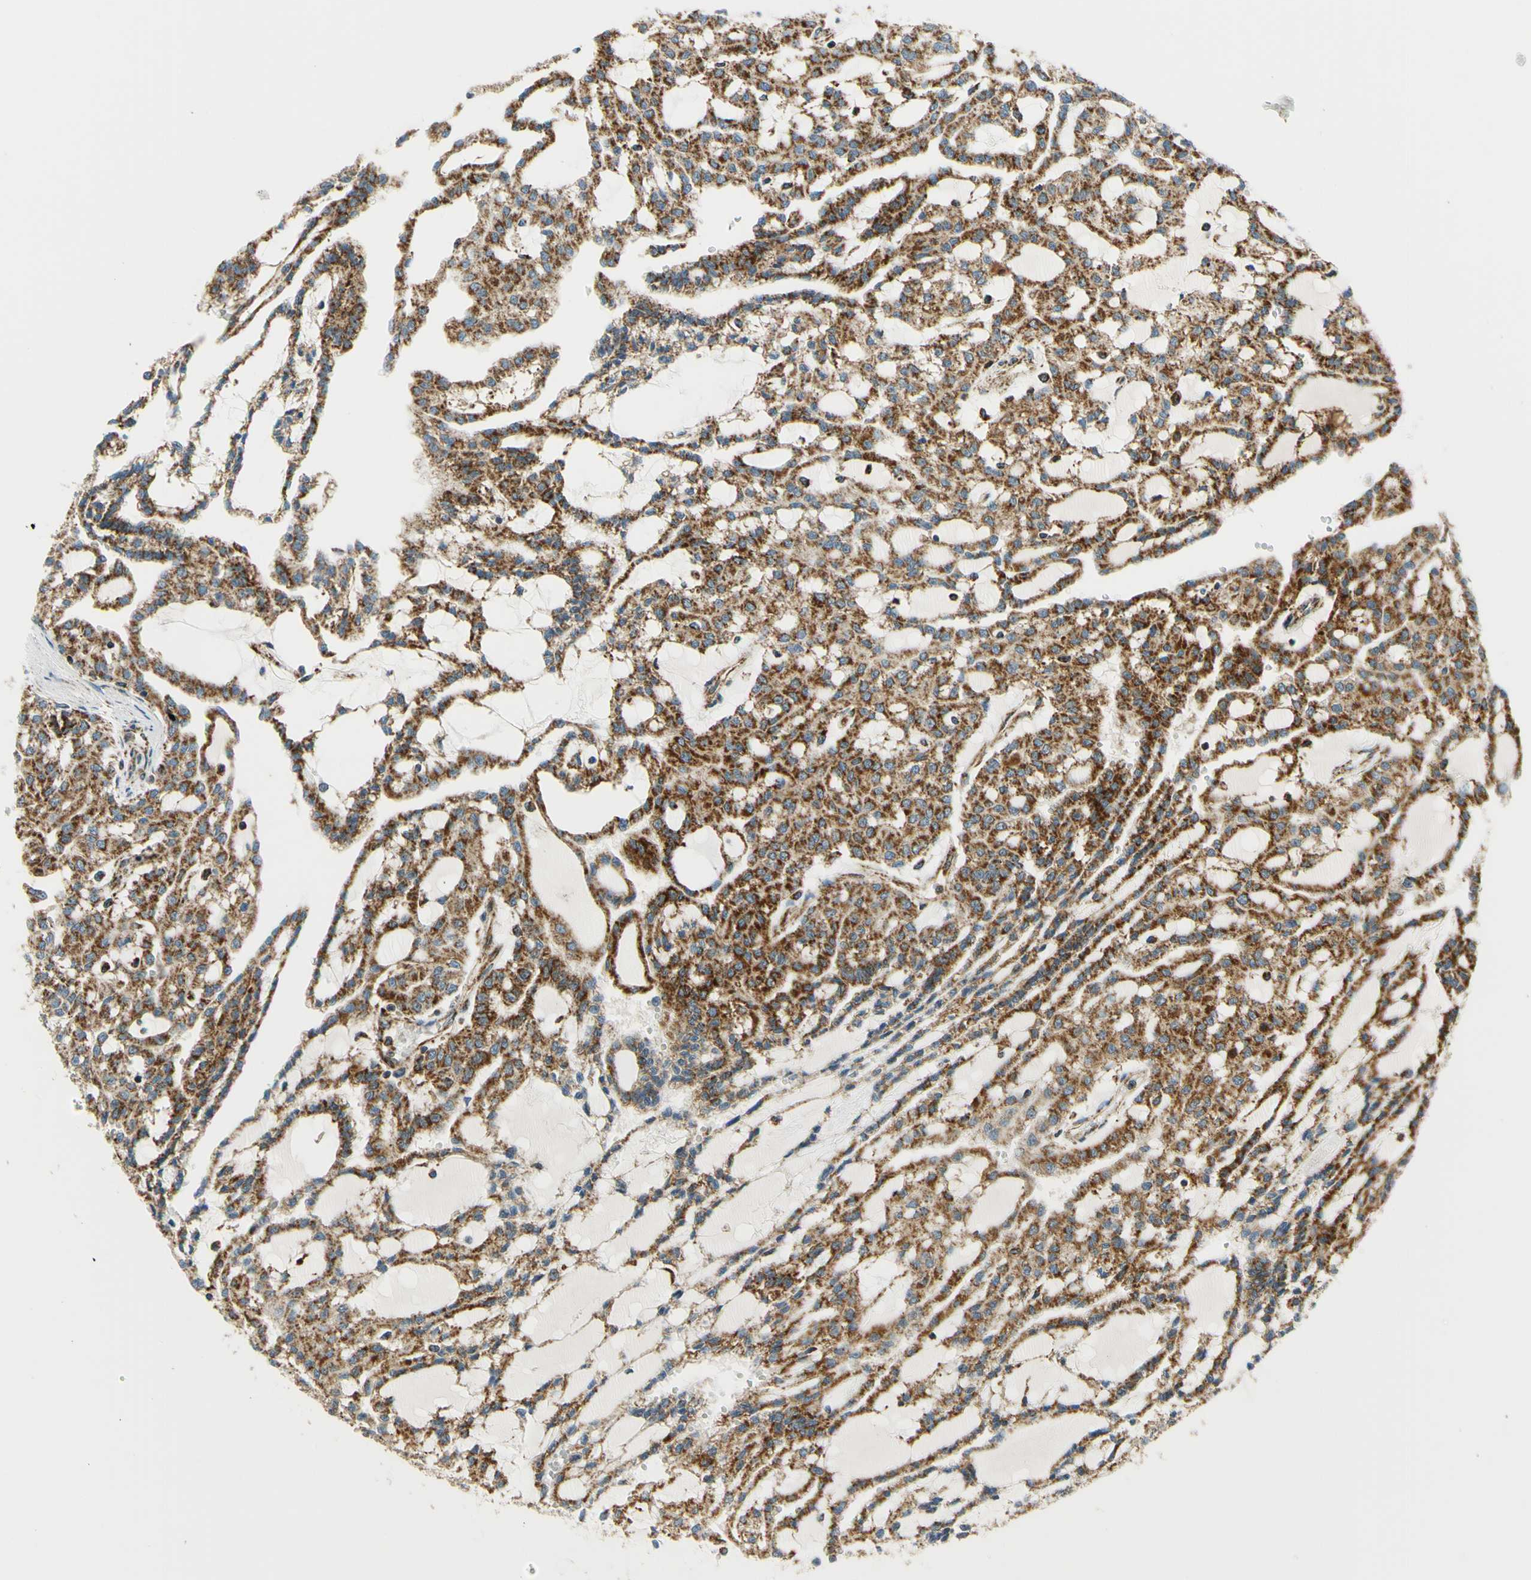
{"staining": {"intensity": "strong", "quantity": ">75%", "location": "cytoplasmic/membranous"}, "tissue": "renal cancer", "cell_type": "Tumor cells", "image_type": "cancer", "snomed": [{"axis": "morphology", "description": "Adenocarcinoma, NOS"}, {"axis": "topography", "description": "Kidney"}], "caption": "Immunohistochemistry of human renal cancer demonstrates high levels of strong cytoplasmic/membranous positivity in about >75% of tumor cells.", "gene": "MAVS", "patient": {"sex": "male", "age": 63}}